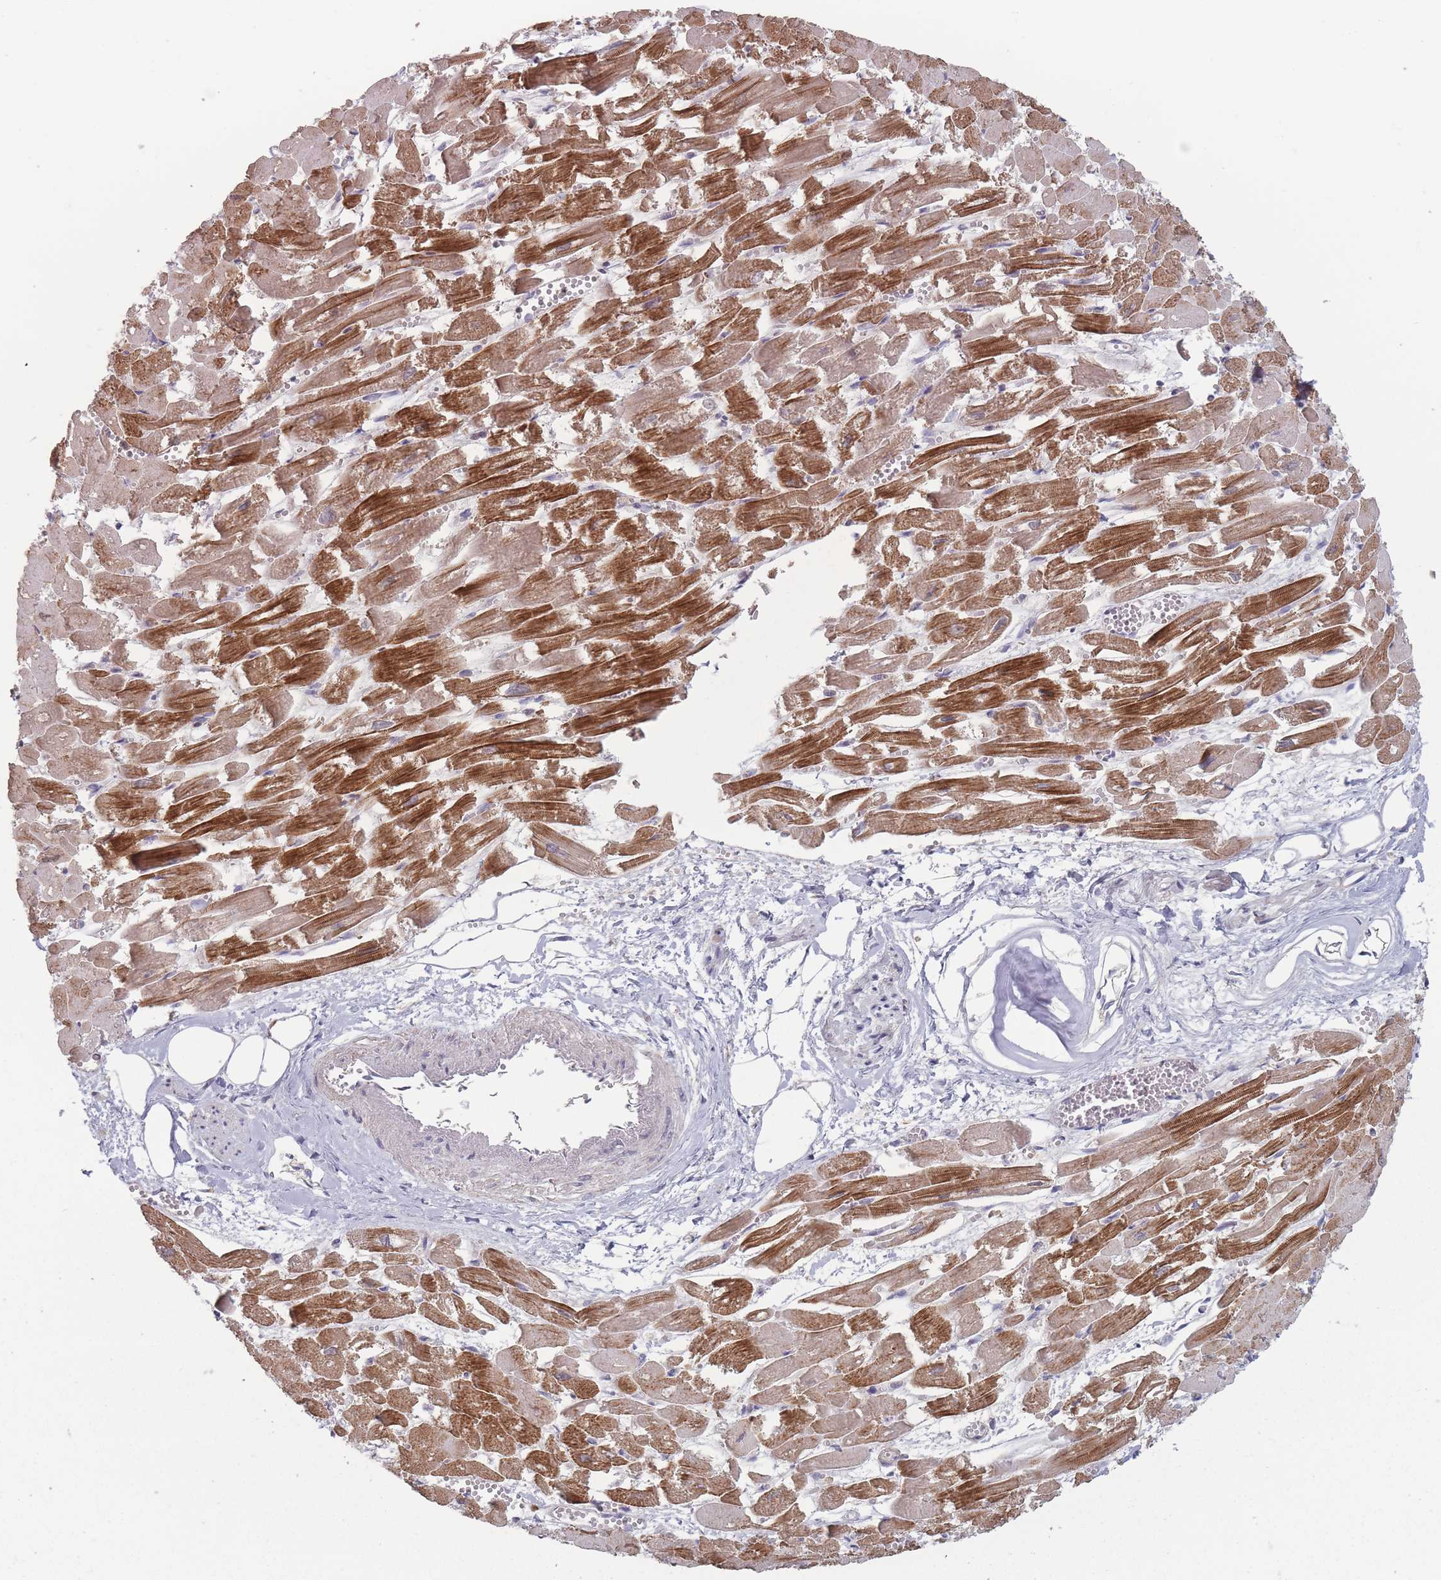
{"staining": {"intensity": "strong", "quantity": ">75%", "location": "cytoplasmic/membranous"}, "tissue": "heart muscle", "cell_type": "Cardiomyocytes", "image_type": "normal", "snomed": [{"axis": "morphology", "description": "Normal tissue, NOS"}, {"axis": "topography", "description": "Heart"}], "caption": "Heart muscle stained with immunohistochemistry exhibits strong cytoplasmic/membranous staining in approximately >75% of cardiomyocytes.", "gene": "AKAIN1", "patient": {"sex": "male", "age": 54}}